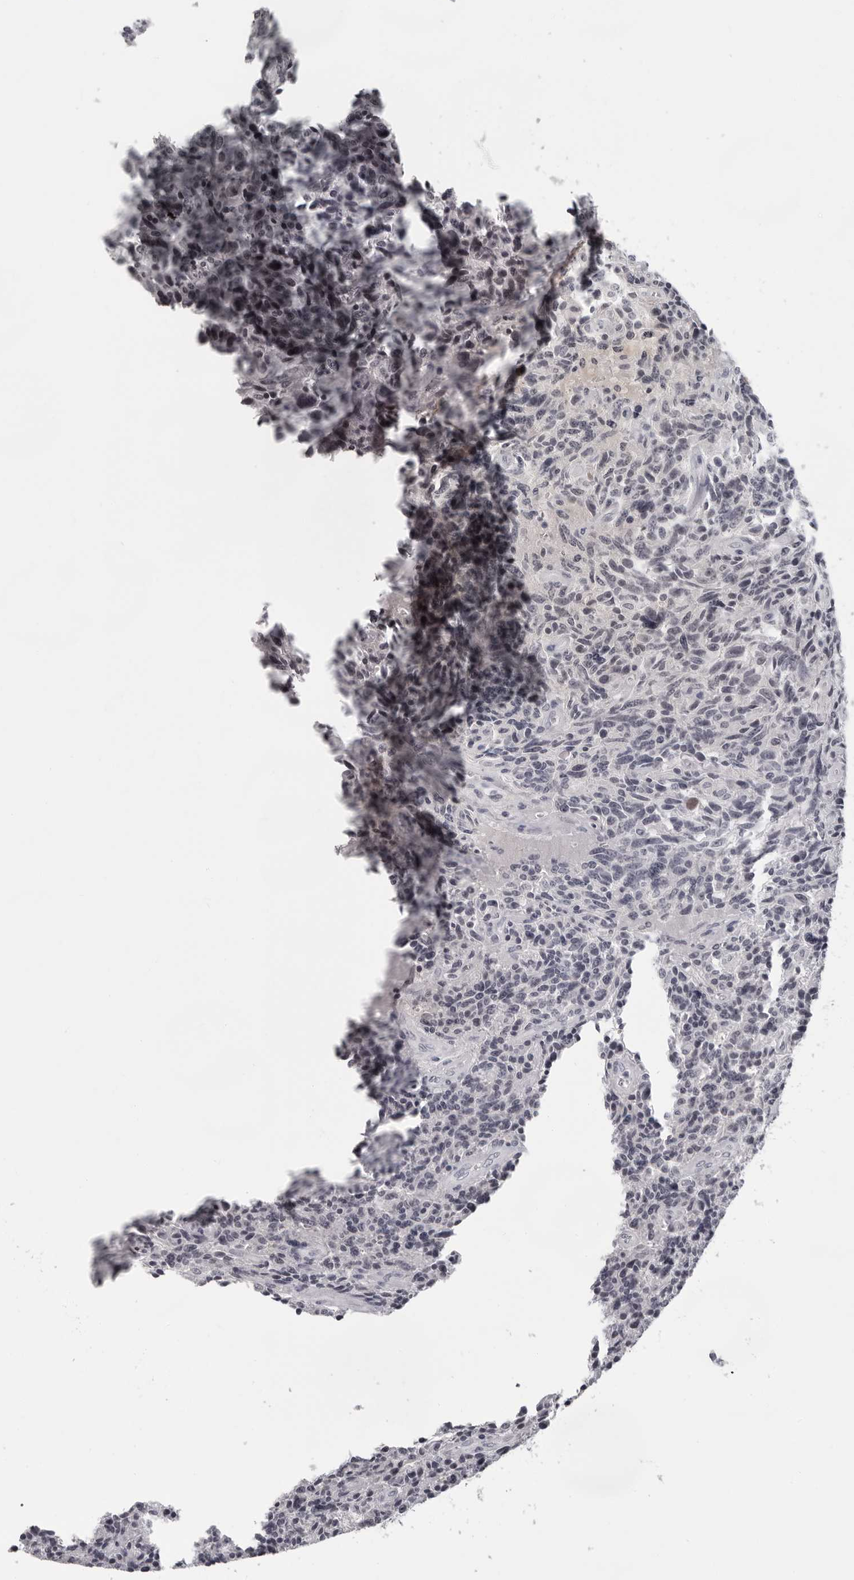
{"staining": {"intensity": "negative", "quantity": "none", "location": "none"}, "tissue": "carcinoid", "cell_type": "Tumor cells", "image_type": "cancer", "snomed": [{"axis": "morphology", "description": "Carcinoid, malignant, NOS"}, {"axis": "topography", "description": "Lung"}], "caption": "DAB immunohistochemical staining of carcinoid reveals no significant positivity in tumor cells.", "gene": "LZIC", "patient": {"sex": "female", "age": 46}}